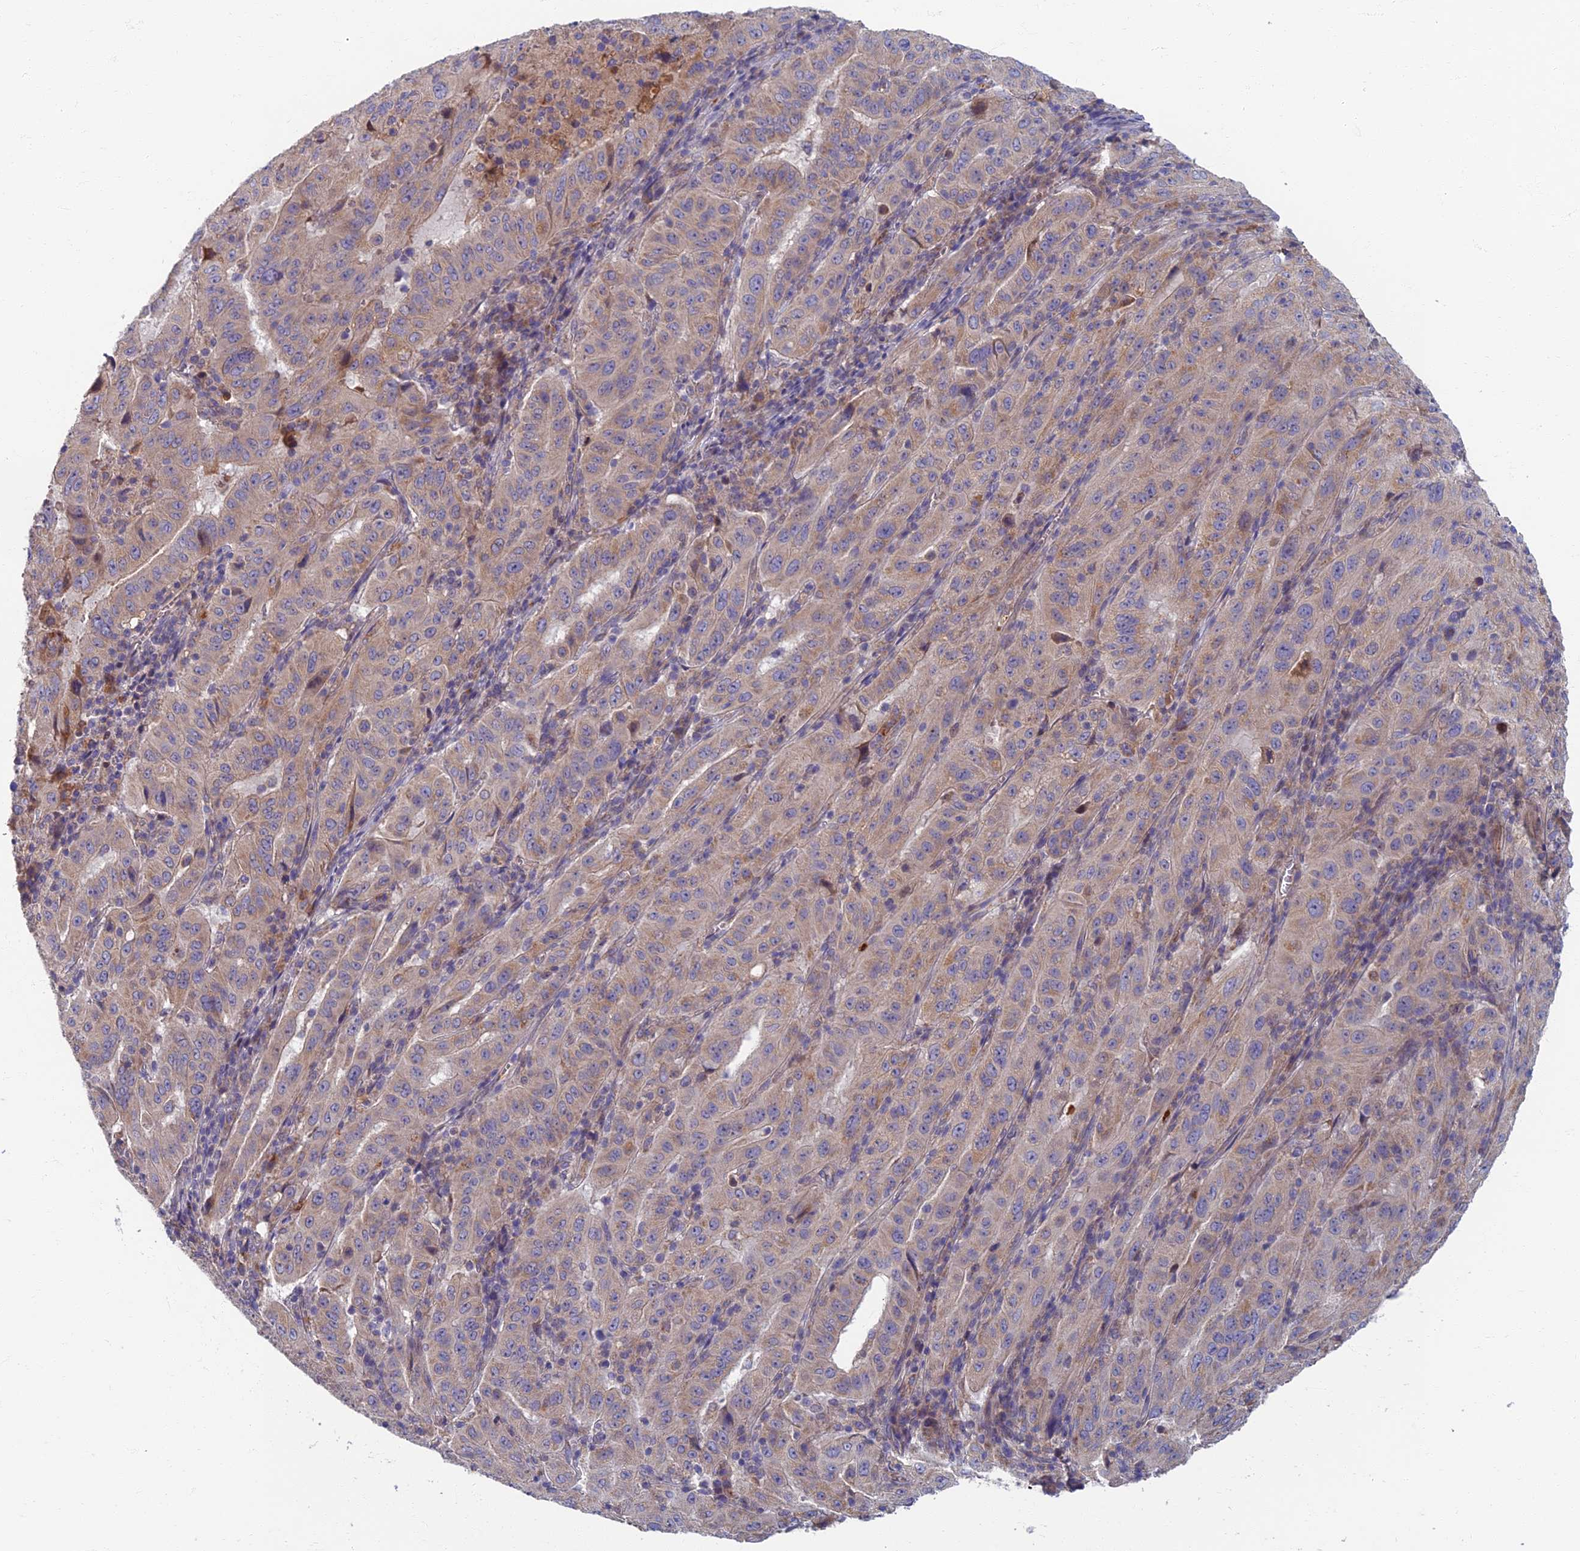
{"staining": {"intensity": "weak", "quantity": "25%-75%", "location": "cytoplasmic/membranous"}, "tissue": "pancreatic cancer", "cell_type": "Tumor cells", "image_type": "cancer", "snomed": [{"axis": "morphology", "description": "Adenocarcinoma, NOS"}, {"axis": "topography", "description": "Pancreas"}], "caption": "The photomicrograph displays immunohistochemical staining of pancreatic cancer (adenocarcinoma). There is weak cytoplasmic/membranous staining is identified in about 25%-75% of tumor cells. Nuclei are stained in blue.", "gene": "SOGA1", "patient": {"sex": "male", "age": 63}}